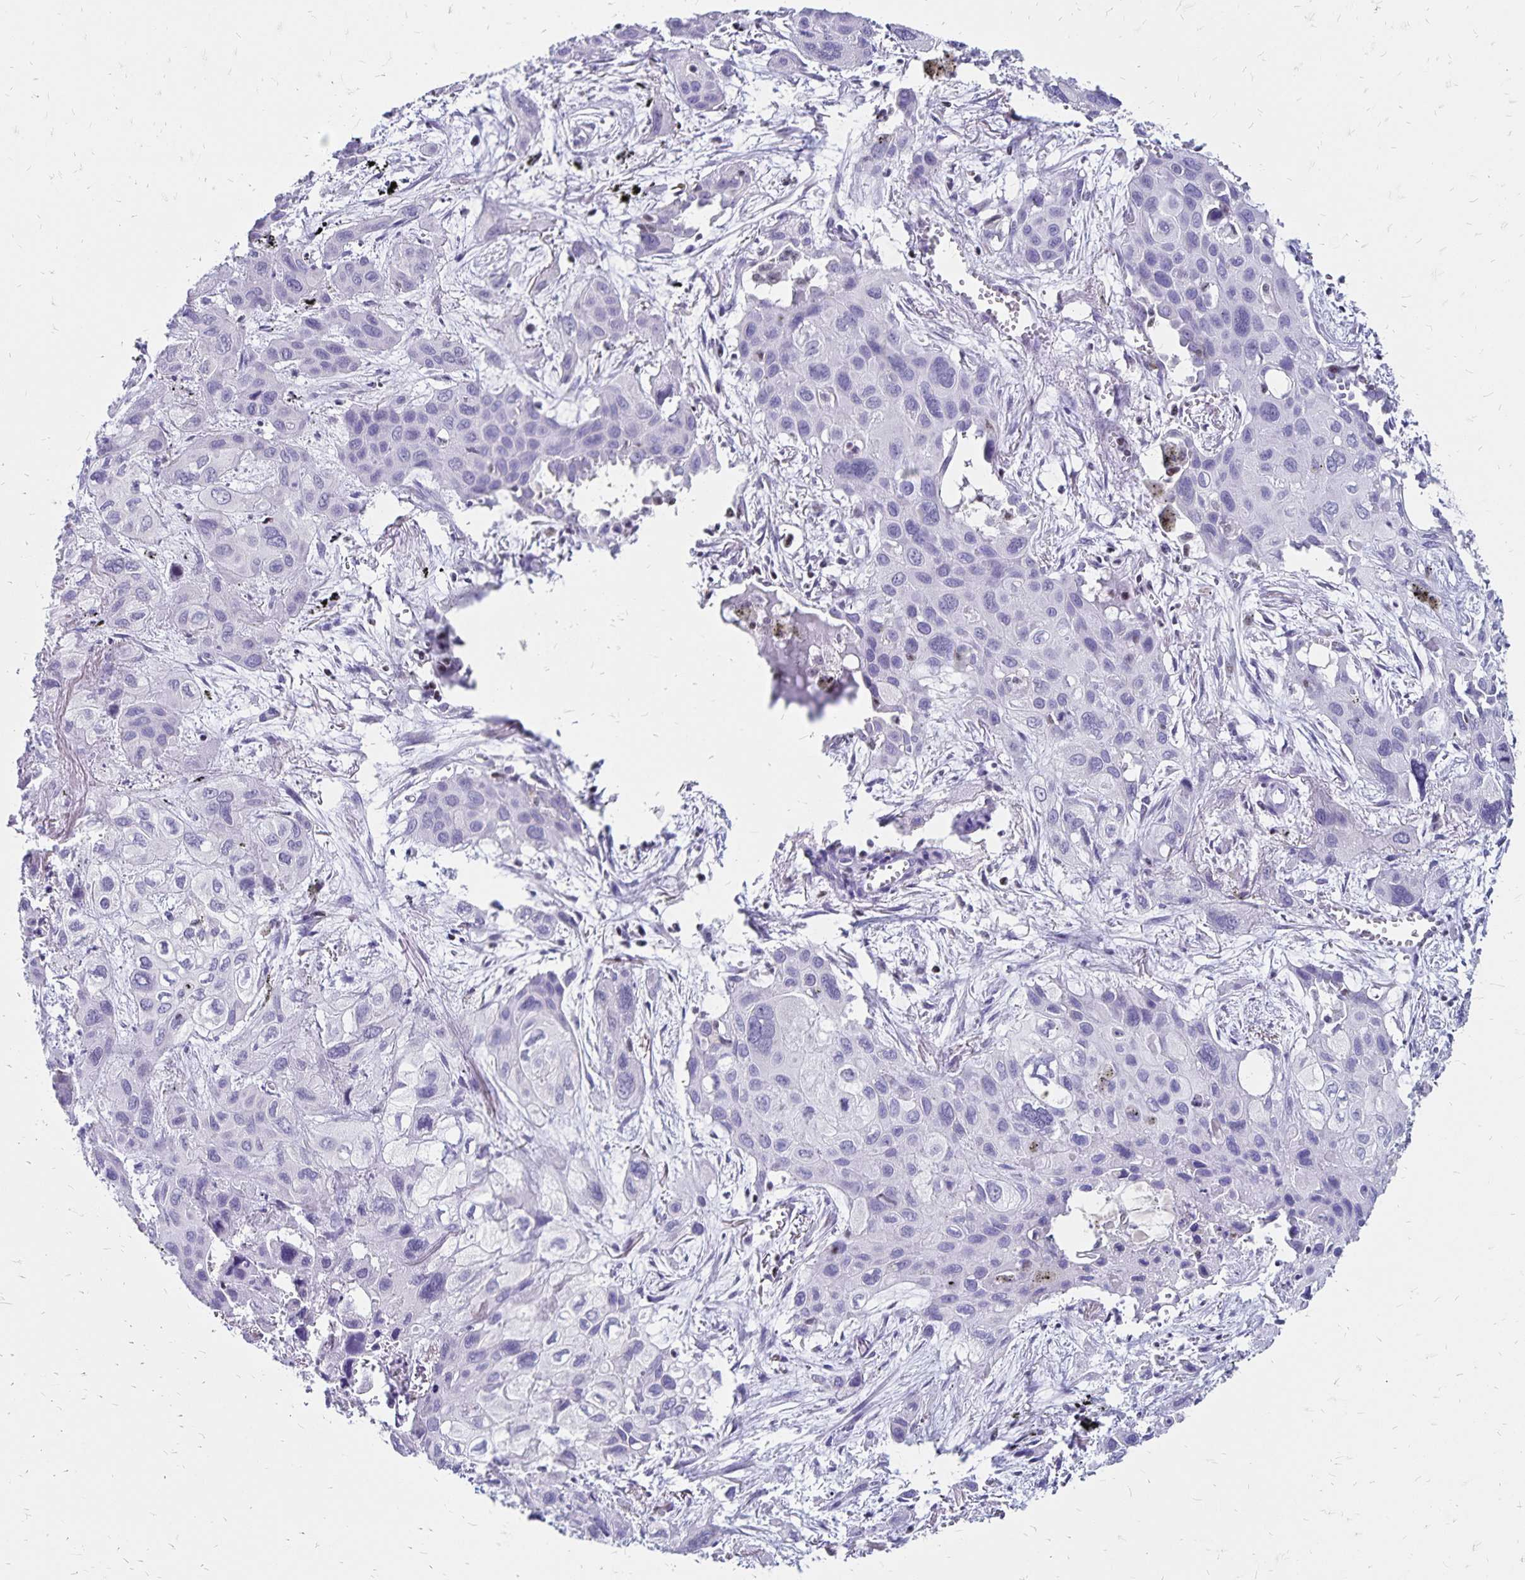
{"staining": {"intensity": "negative", "quantity": "none", "location": "none"}, "tissue": "lung cancer", "cell_type": "Tumor cells", "image_type": "cancer", "snomed": [{"axis": "morphology", "description": "Squamous cell carcinoma, NOS"}, {"axis": "morphology", "description": "Squamous cell carcinoma, metastatic, NOS"}, {"axis": "topography", "description": "Lung"}], "caption": "The photomicrograph displays no staining of tumor cells in lung cancer.", "gene": "IKZF1", "patient": {"sex": "male", "age": 59}}